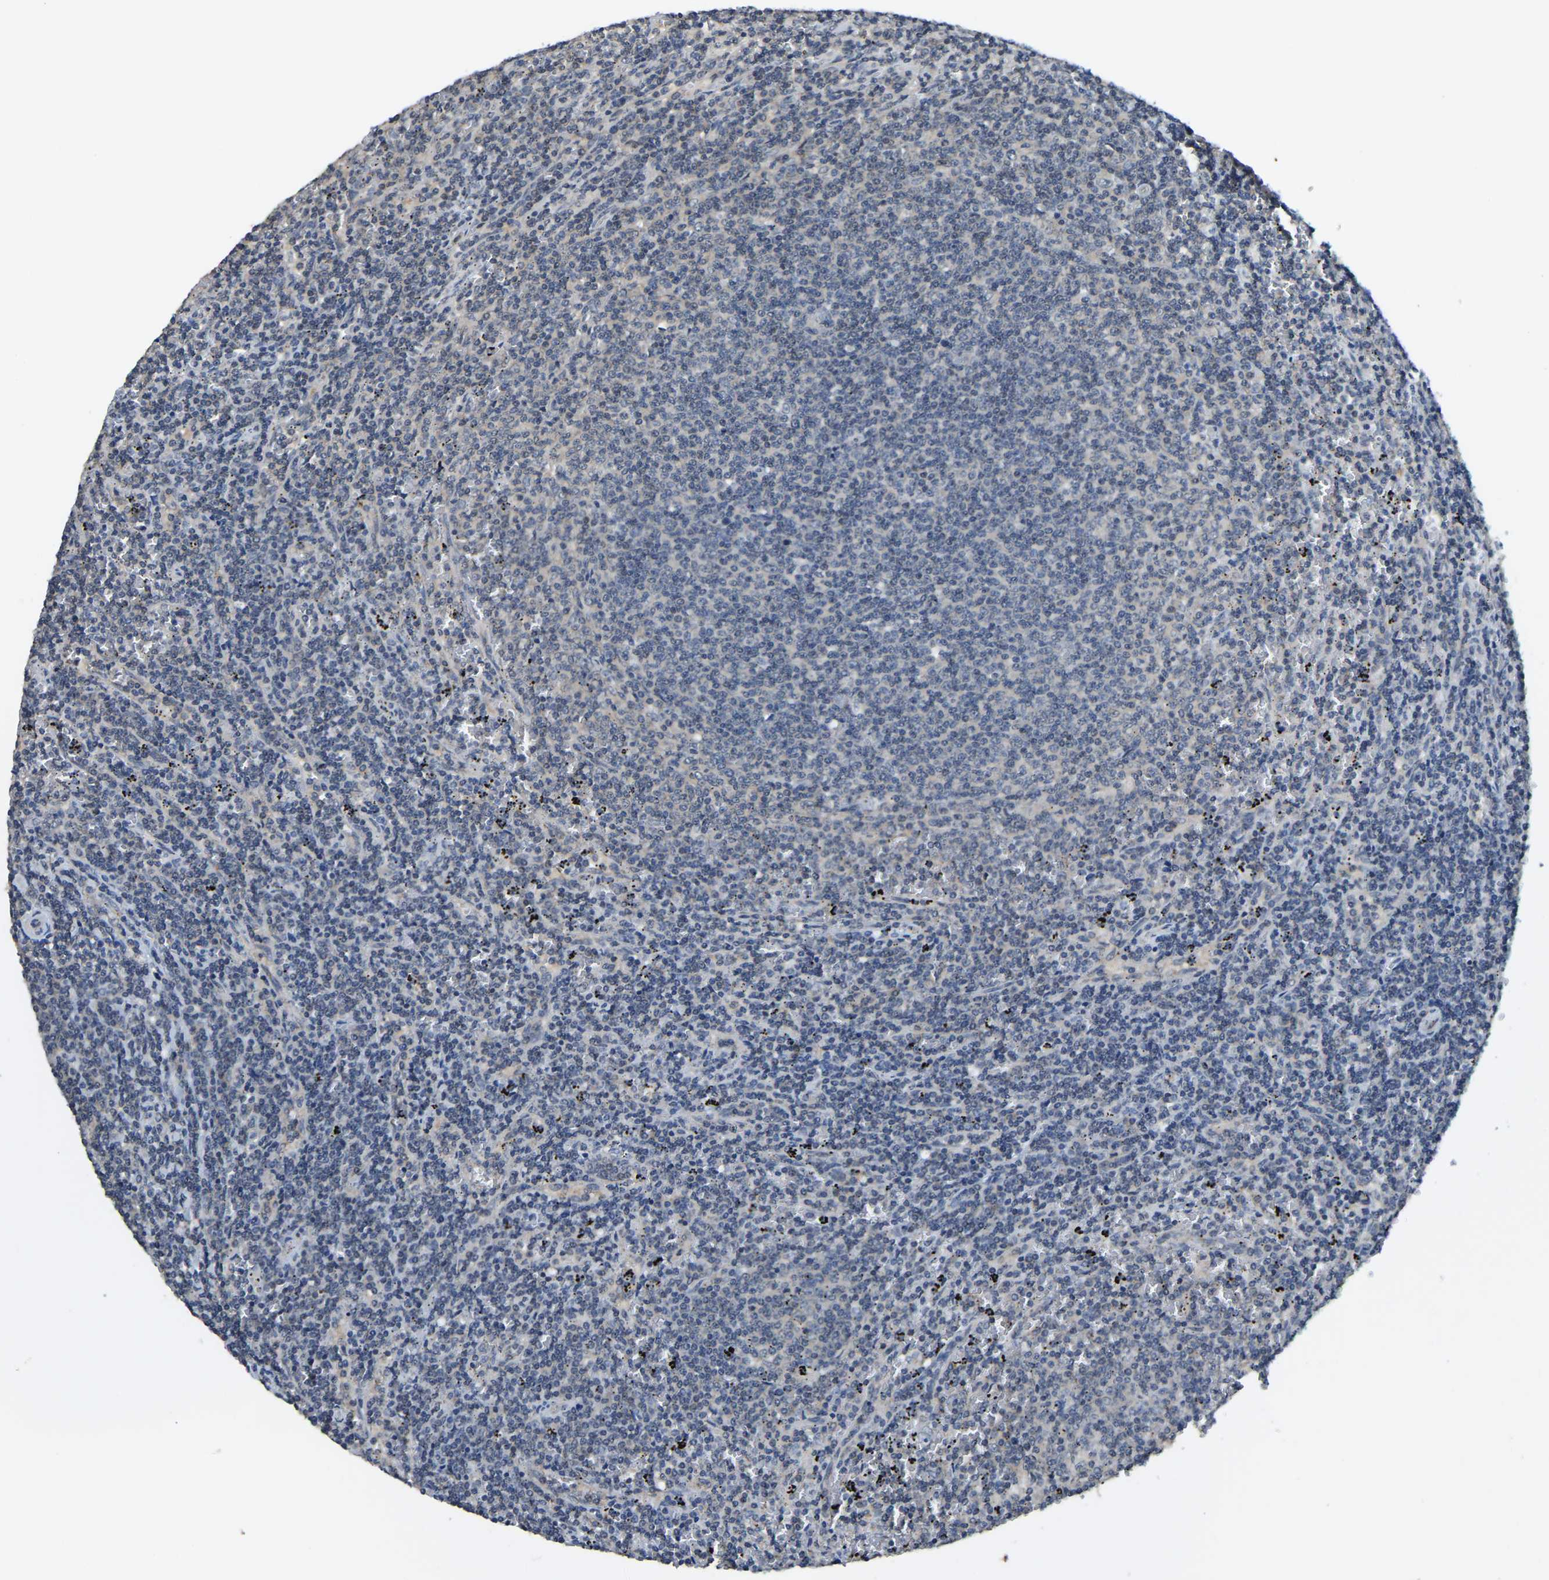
{"staining": {"intensity": "negative", "quantity": "none", "location": "none"}, "tissue": "lymphoma", "cell_type": "Tumor cells", "image_type": "cancer", "snomed": [{"axis": "morphology", "description": "Malignant lymphoma, non-Hodgkin's type, Low grade"}, {"axis": "topography", "description": "Spleen"}], "caption": "Tumor cells are negative for brown protein staining in malignant lymphoma, non-Hodgkin's type (low-grade).", "gene": "AHNAK", "patient": {"sex": "female", "age": 50}}